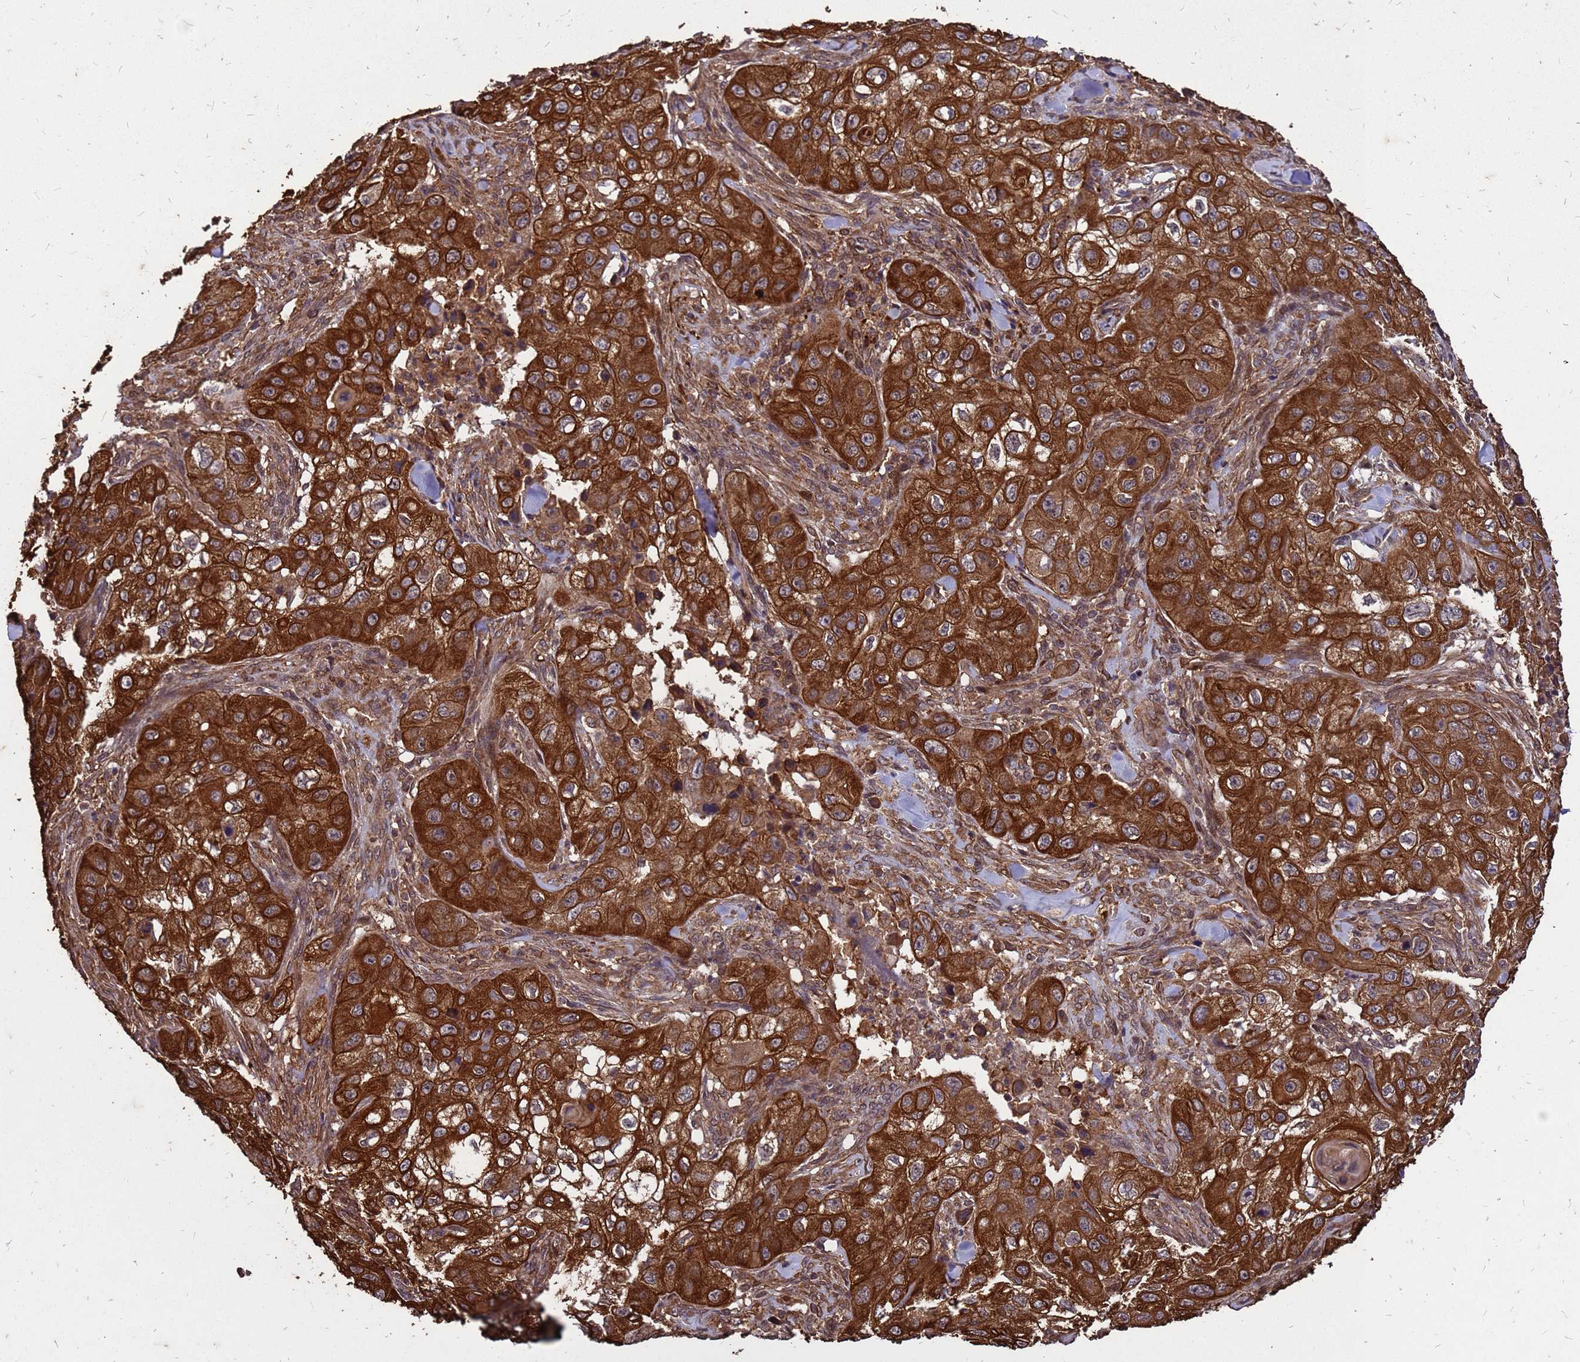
{"staining": {"intensity": "strong", "quantity": ">75%", "location": "cytoplasmic/membranous"}, "tissue": "skin cancer", "cell_type": "Tumor cells", "image_type": "cancer", "snomed": [{"axis": "morphology", "description": "Squamous cell carcinoma, NOS"}, {"axis": "topography", "description": "Skin"}, {"axis": "topography", "description": "Subcutis"}], "caption": "Brown immunohistochemical staining in skin cancer demonstrates strong cytoplasmic/membranous staining in approximately >75% of tumor cells. (IHC, brightfield microscopy, high magnification).", "gene": "ZNF618", "patient": {"sex": "male", "age": 73}}